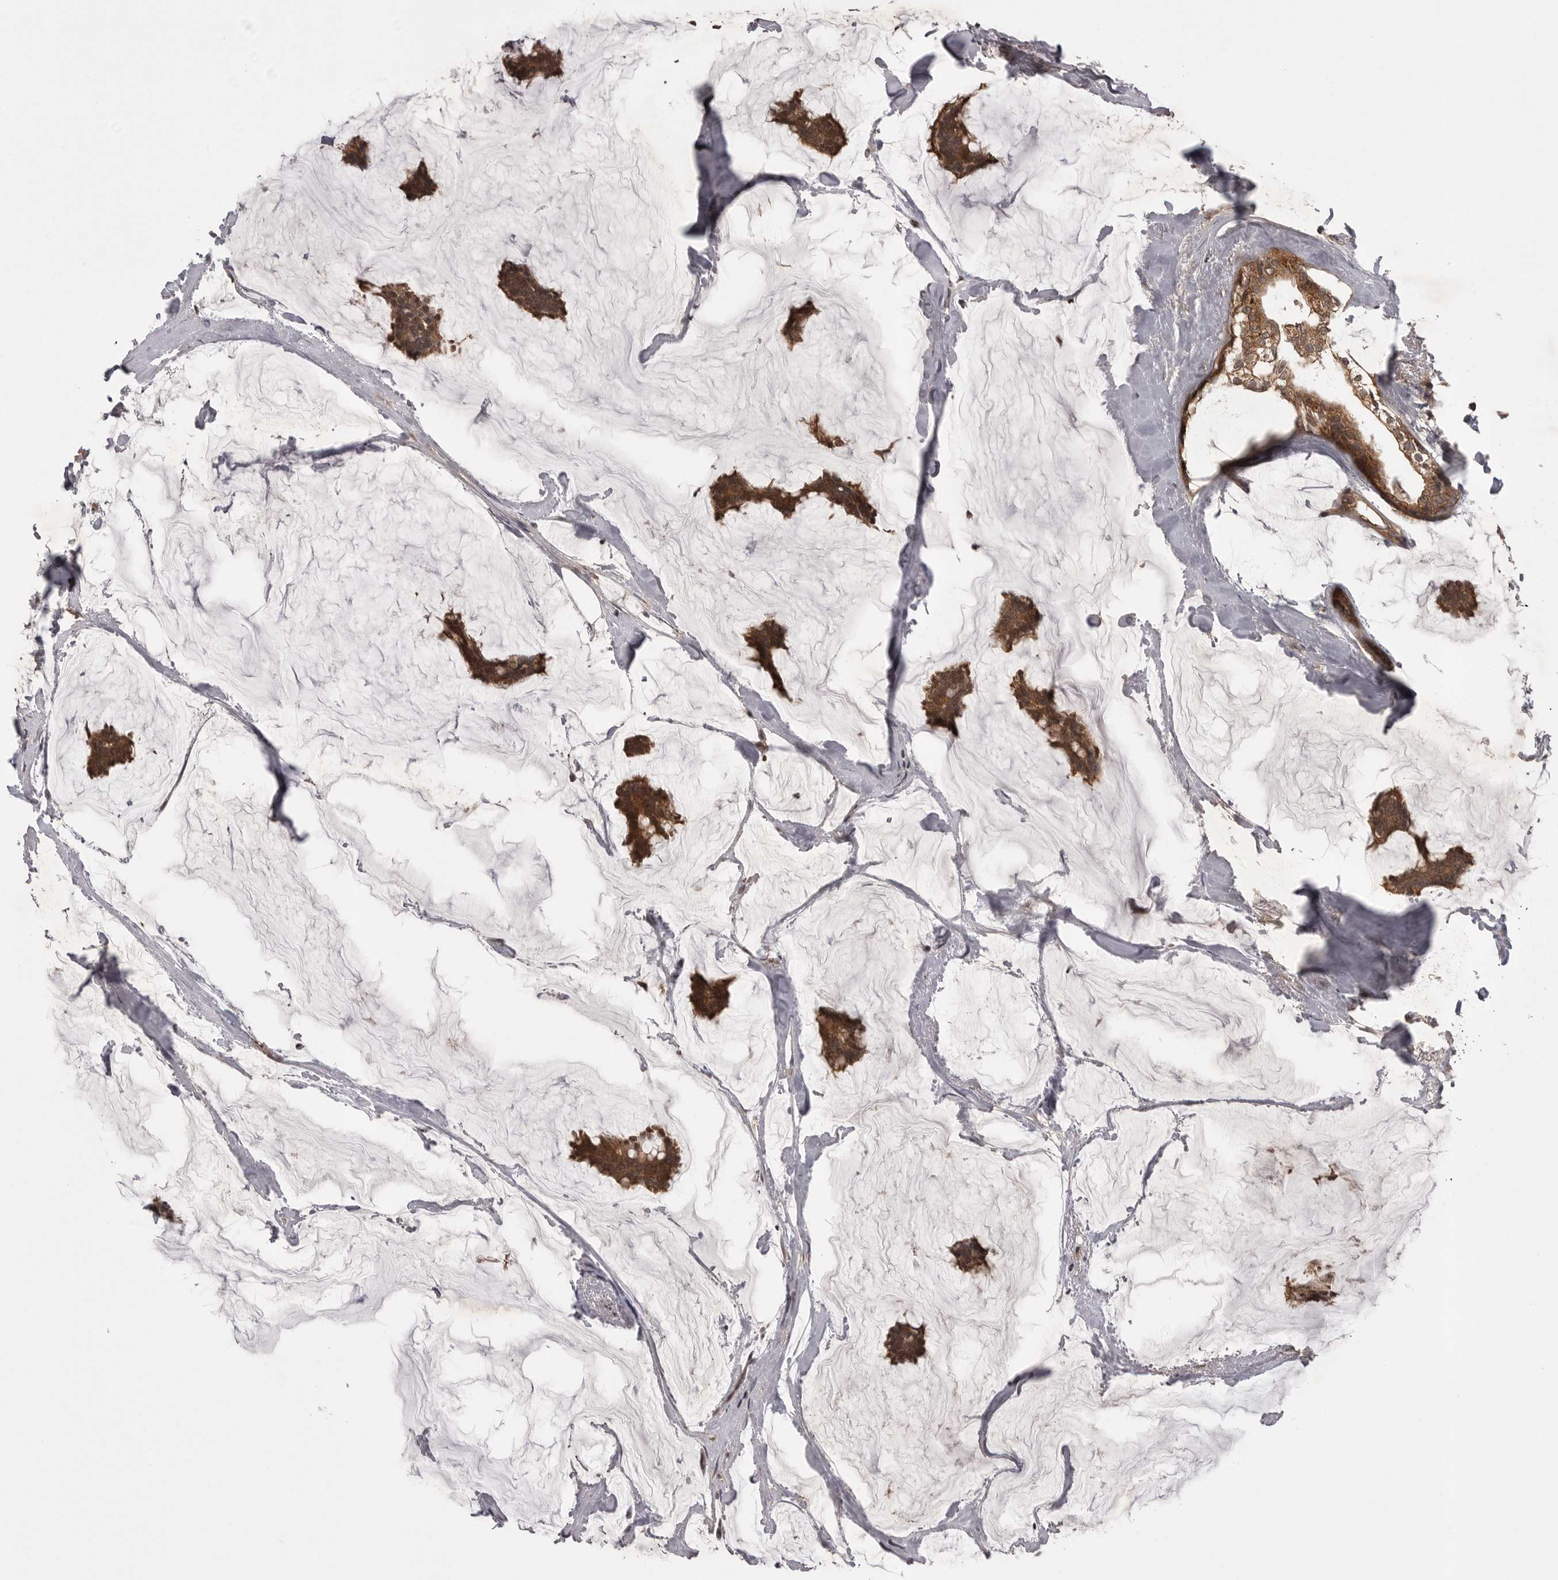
{"staining": {"intensity": "moderate", "quantity": ">75%", "location": "cytoplasmic/membranous"}, "tissue": "breast cancer", "cell_type": "Tumor cells", "image_type": "cancer", "snomed": [{"axis": "morphology", "description": "Duct carcinoma"}, {"axis": "topography", "description": "Breast"}], "caption": "Human breast cancer stained with a brown dye demonstrates moderate cytoplasmic/membranous positive positivity in approximately >75% of tumor cells.", "gene": "STK24", "patient": {"sex": "female", "age": 93}}